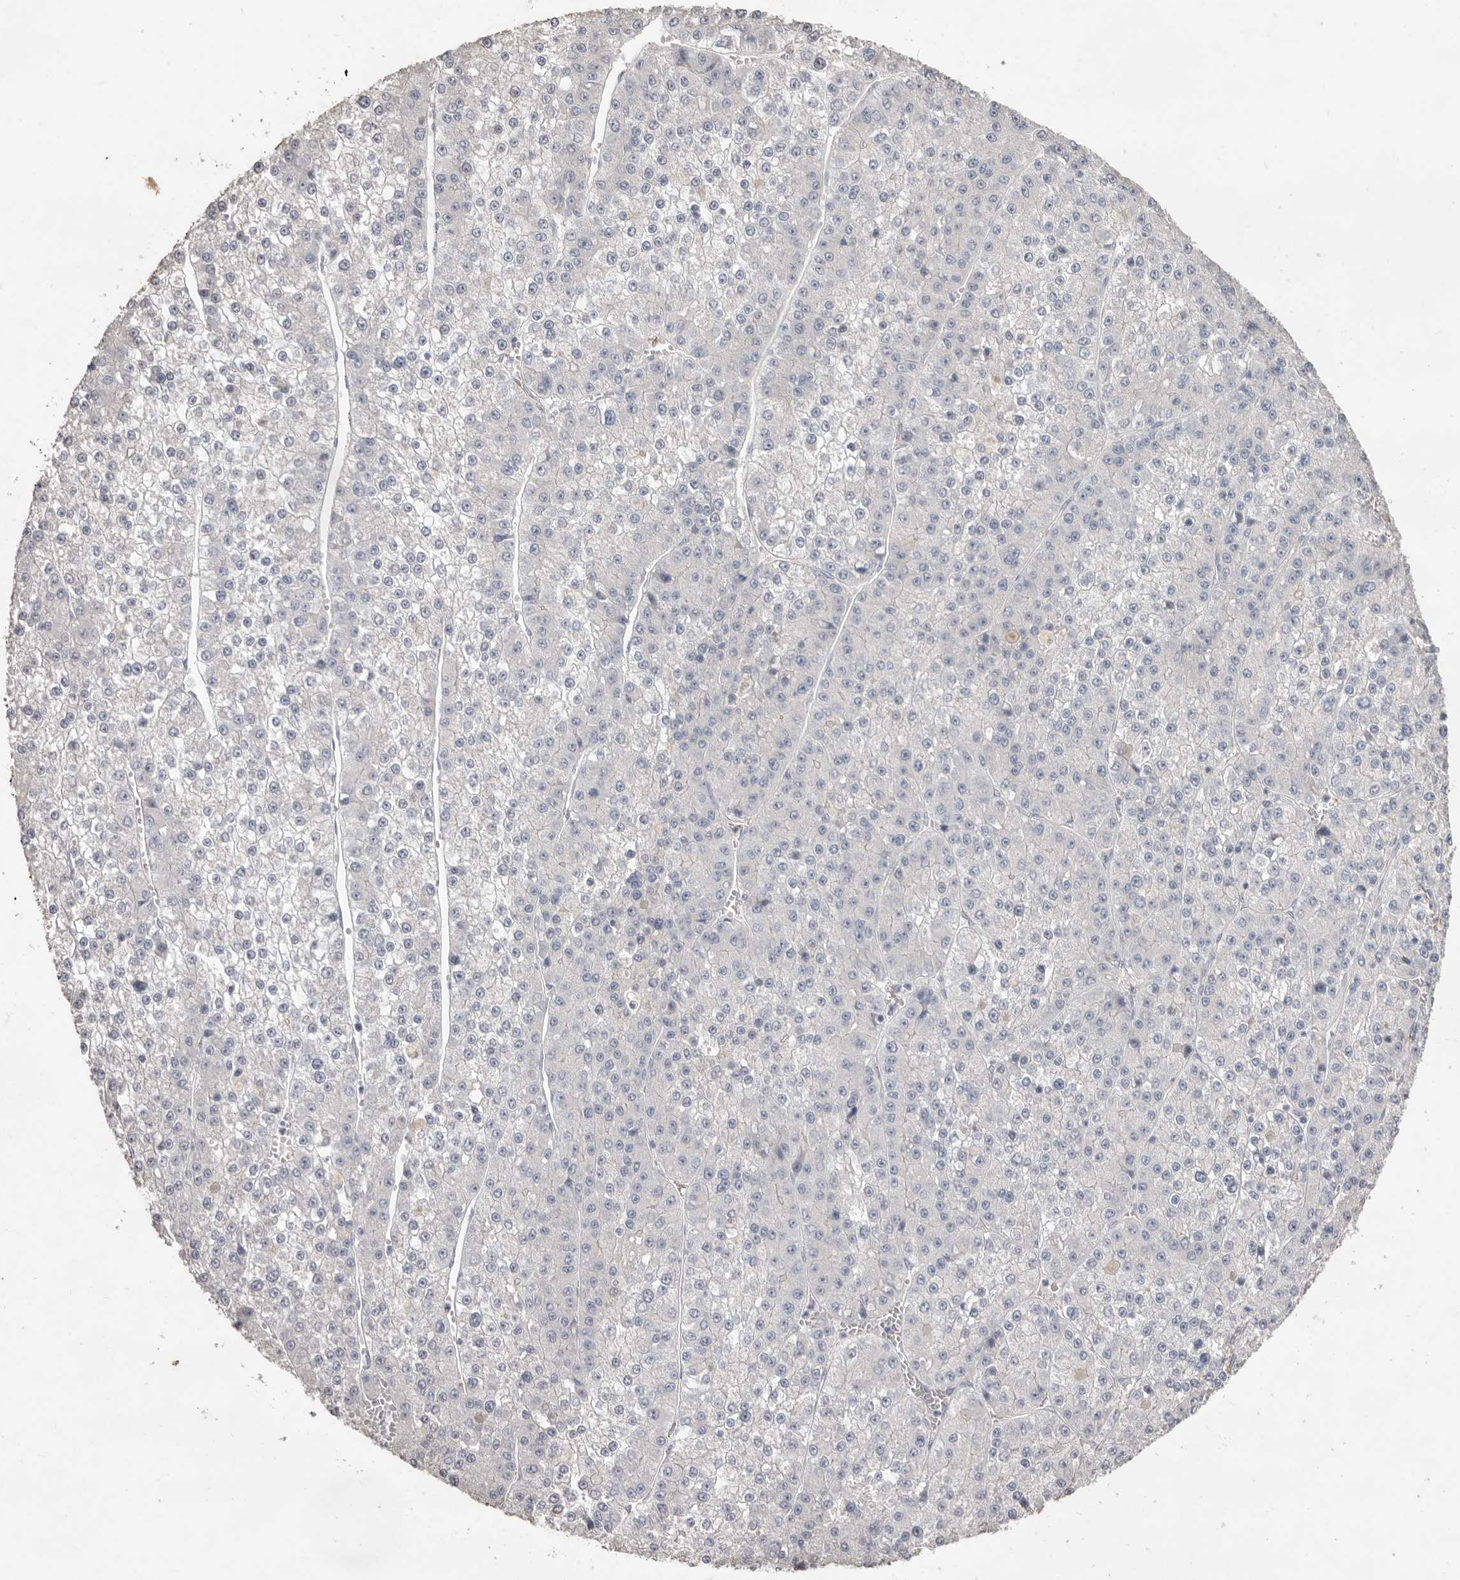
{"staining": {"intensity": "negative", "quantity": "none", "location": "none"}, "tissue": "liver cancer", "cell_type": "Tumor cells", "image_type": "cancer", "snomed": [{"axis": "morphology", "description": "Carcinoma, Hepatocellular, NOS"}, {"axis": "topography", "description": "Liver"}], "caption": "The image exhibits no staining of tumor cells in liver hepatocellular carcinoma. (DAB immunohistochemistry visualized using brightfield microscopy, high magnification).", "gene": "ZYG11B", "patient": {"sex": "female", "age": 73}}